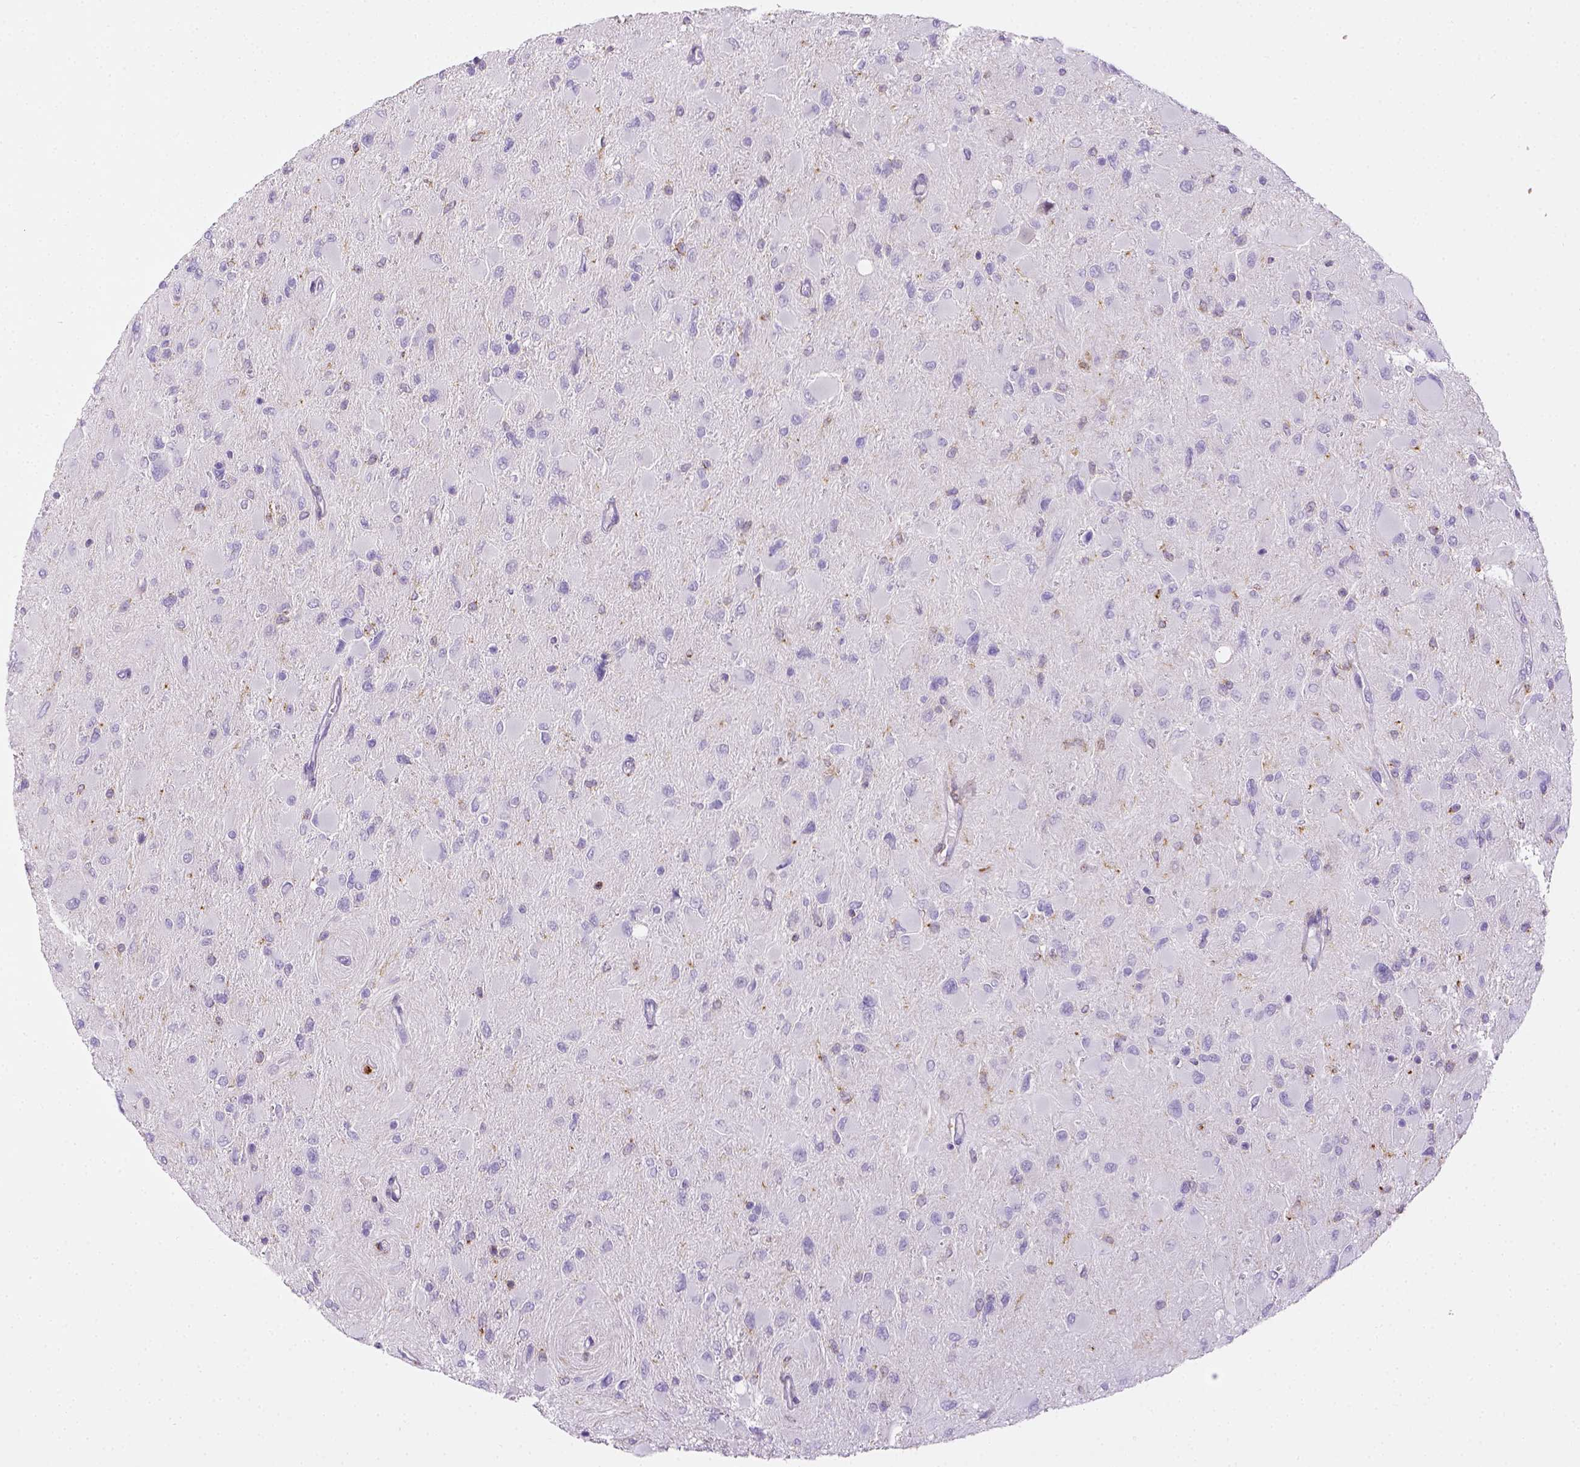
{"staining": {"intensity": "negative", "quantity": "none", "location": "none"}, "tissue": "glioma", "cell_type": "Tumor cells", "image_type": "cancer", "snomed": [{"axis": "morphology", "description": "Glioma, malignant, High grade"}, {"axis": "topography", "description": "Cerebral cortex"}], "caption": "The photomicrograph shows no staining of tumor cells in glioma.", "gene": "ITGAM", "patient": {"sex": "female", "age": 36}}